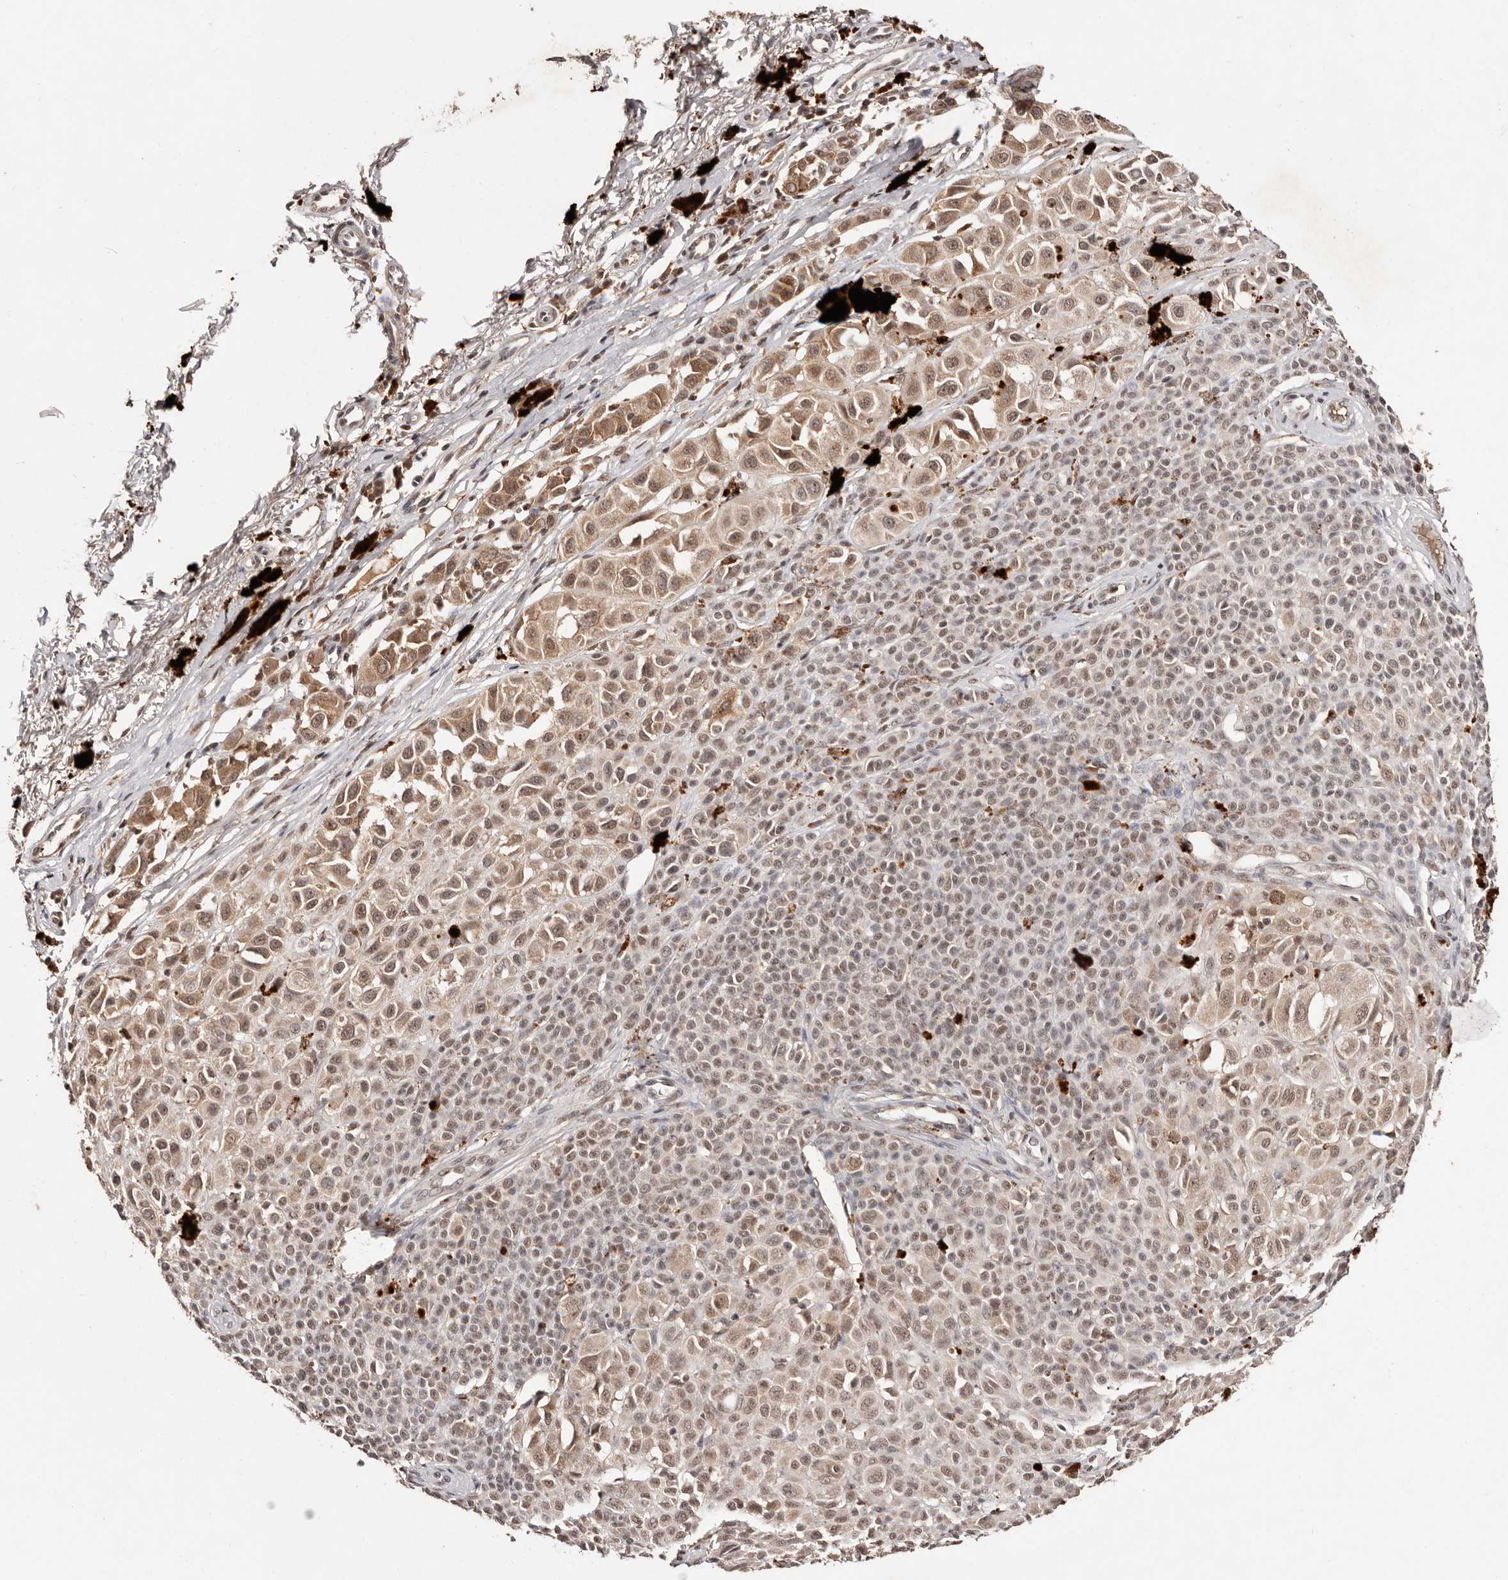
{"staining": {"intensity": "moderate", "quantity": "25%-75%", "location": "cytoplasmic/membranous,nuclear"}, "tissue": "melanoma", "cell_type": "Tumor cells", "image_type": "cancer", "snomed": [{"axis": "morphology", "description": "Malignant melanoma, NOS"}, {"axis": "topography", "description": "Skin of leg"}], "caption": "Melanoma was stained to show a protein in brown. There is medium levels of moderate cytoplasmic/membranous and nuclear staining in about 25%-75% of tumor cells. Immunohistochemistry stains the protein in brown and the nuclei are stained blue.", "gene": "BICRAL", "patient": {"sex": "female", "age": 72}}